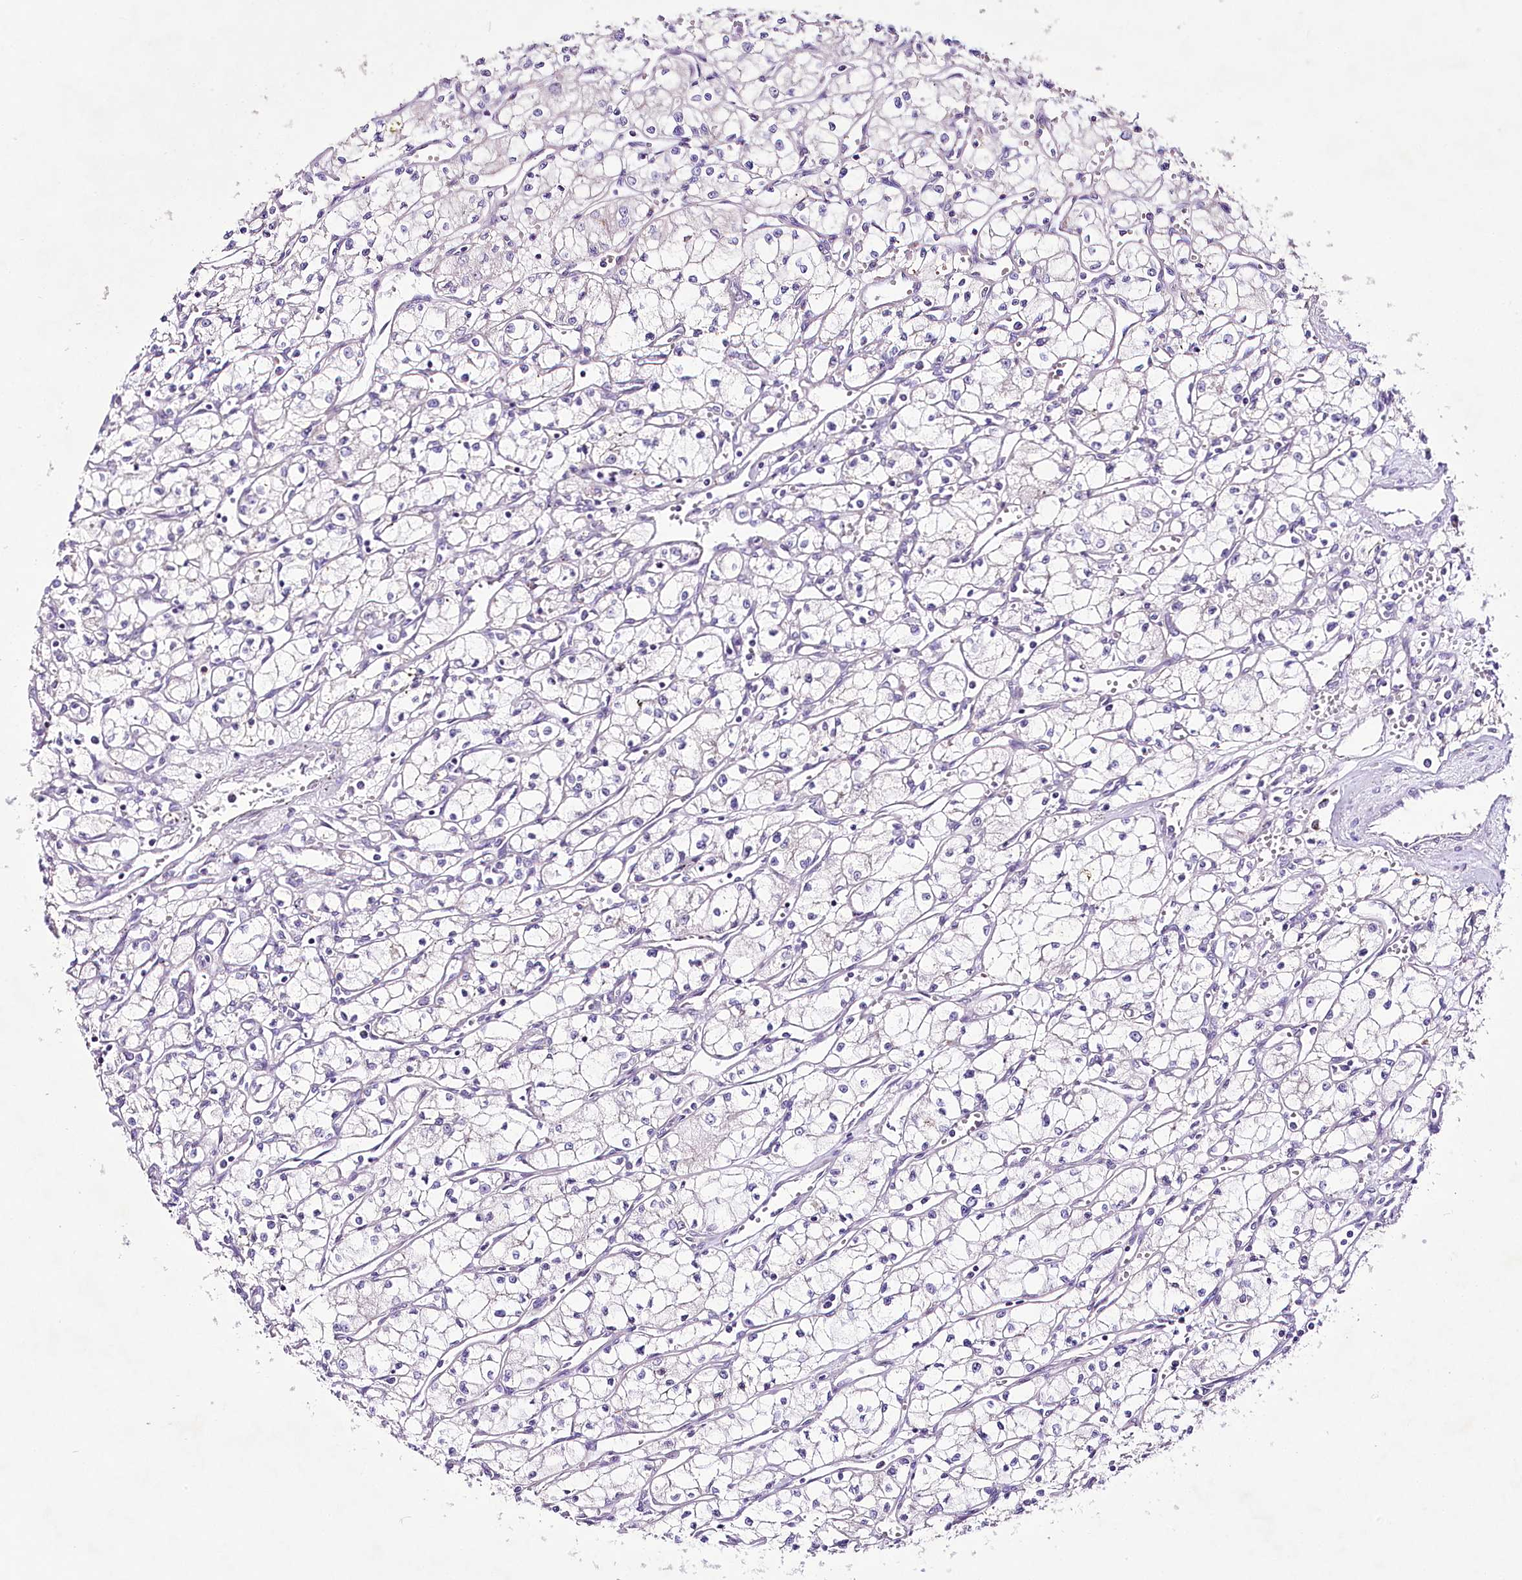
{"staining": {"intensity": "negative", "quantity": "none", "location": "none"}, "tissue": "renal cancer", "cell_type": "Tumor cells", "image_type": "cancer", "snomed": [{"axis": "morphology", "description": "Adenocarcinoma, NOS"}, {"axis": "topography", "description": "Kidney"}], "caption": "Immunohistochemical staining of renal cancer (adenocarcinoma) displays no significant staining in tumor cells.", "gene": "LRRC14B", "patient": {"sex": "male", "age": 59}}